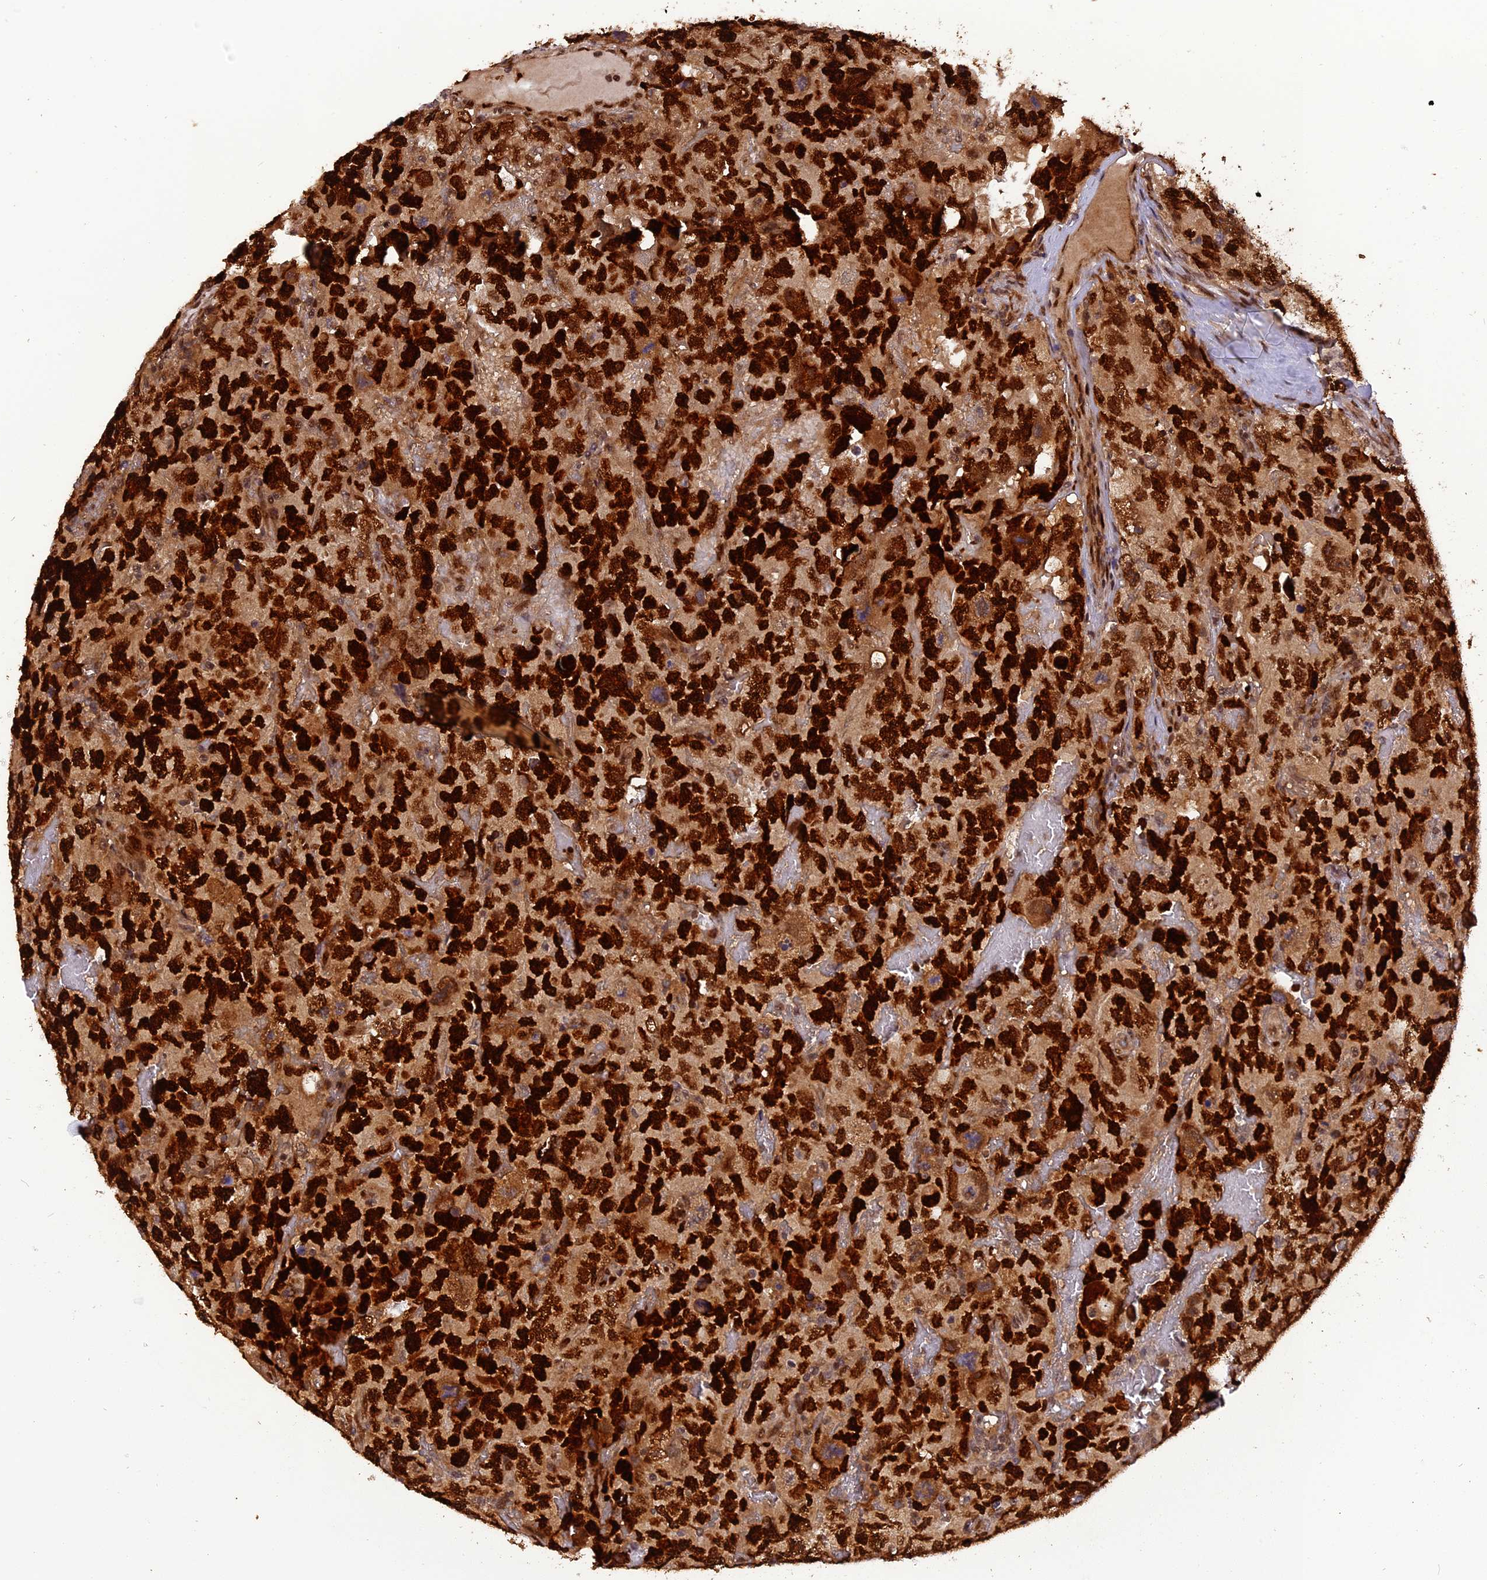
{"staining": {"intensity": "strong", "quantity": ">75%", "location": "nuclear"}, "tissue": "testis cancer", "cell_type": "Tumor cells", "image_type": "cancer", "snomed": [{"axis": "morphology", "description": "Carcinoma, Embryonal, NOS"}, {"axis": "topography", "description": "Testis"}], "caption": "Protein staining reveals strong nuclear expression in about >75% of tumor cells in testis cancer.", "gene": "MICALL1", "patient": {"sex": "male", "age": 45}}